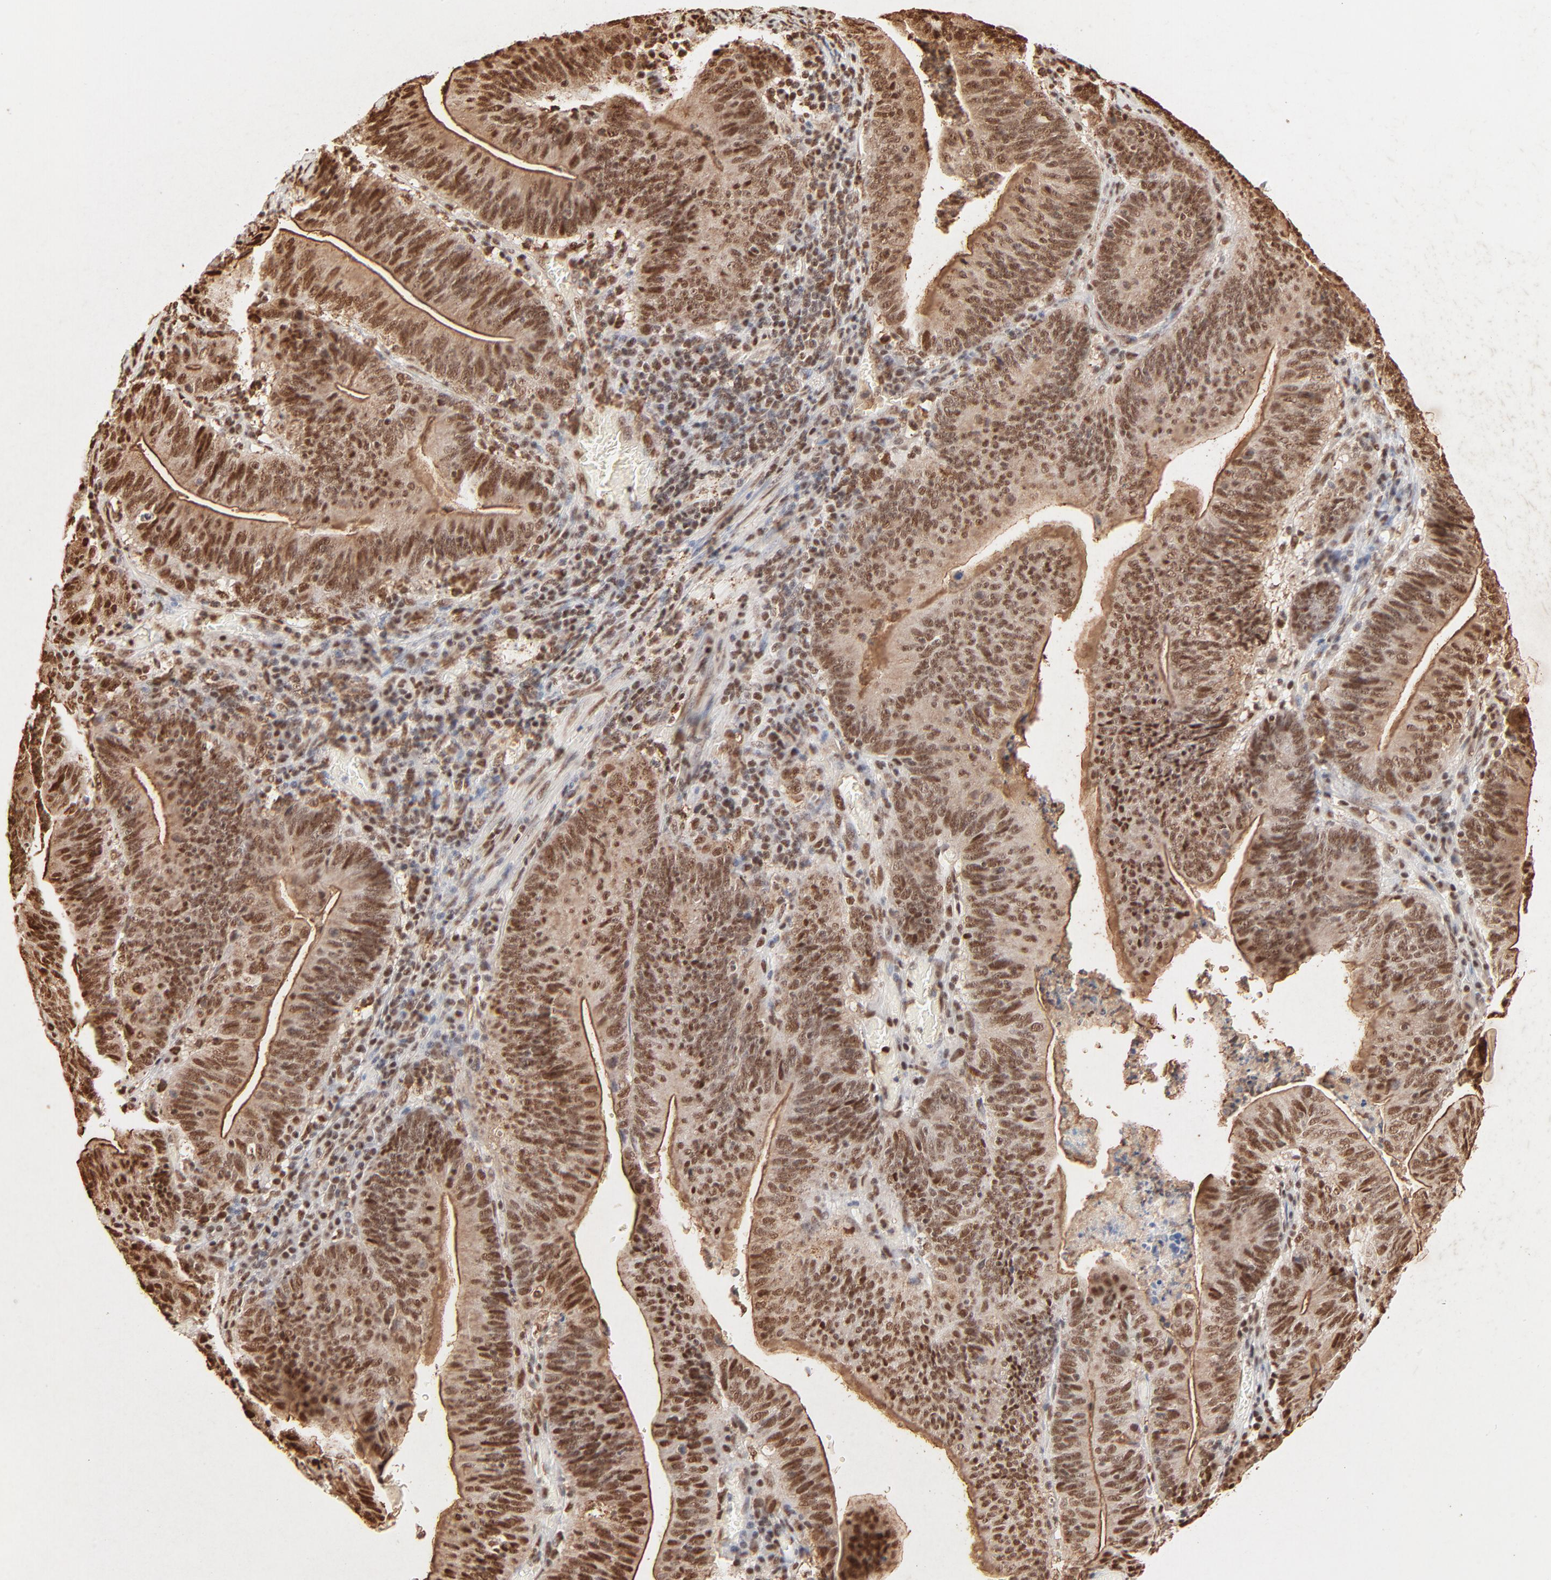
{"staining": {"intensity": "strong", "quantity": ">75%", "location": "cytoplasmic/membranous,nuclear"}, "tissue": "stomach cancer", "cell_type": "Tumor cells", "image_type": "cancer", "snomed": [{"axis": "morphology", "description": "Adenocarcinoma, NOS"}, {"axis": "topography", "description": "Stomach, lower"}], "caption": "Immunohistochemical staining of human stomach cancer displays high levels of strong cytoplasmic/membranous and nuclear expression in approximately >75% of tumor cells. (DAB (3,3'-diaminobenzidine) IHC, brown staining for protein, blue staining for nuclei).", "gene": "FAM50A", "patient": {"sex": "female", "age": 86}}